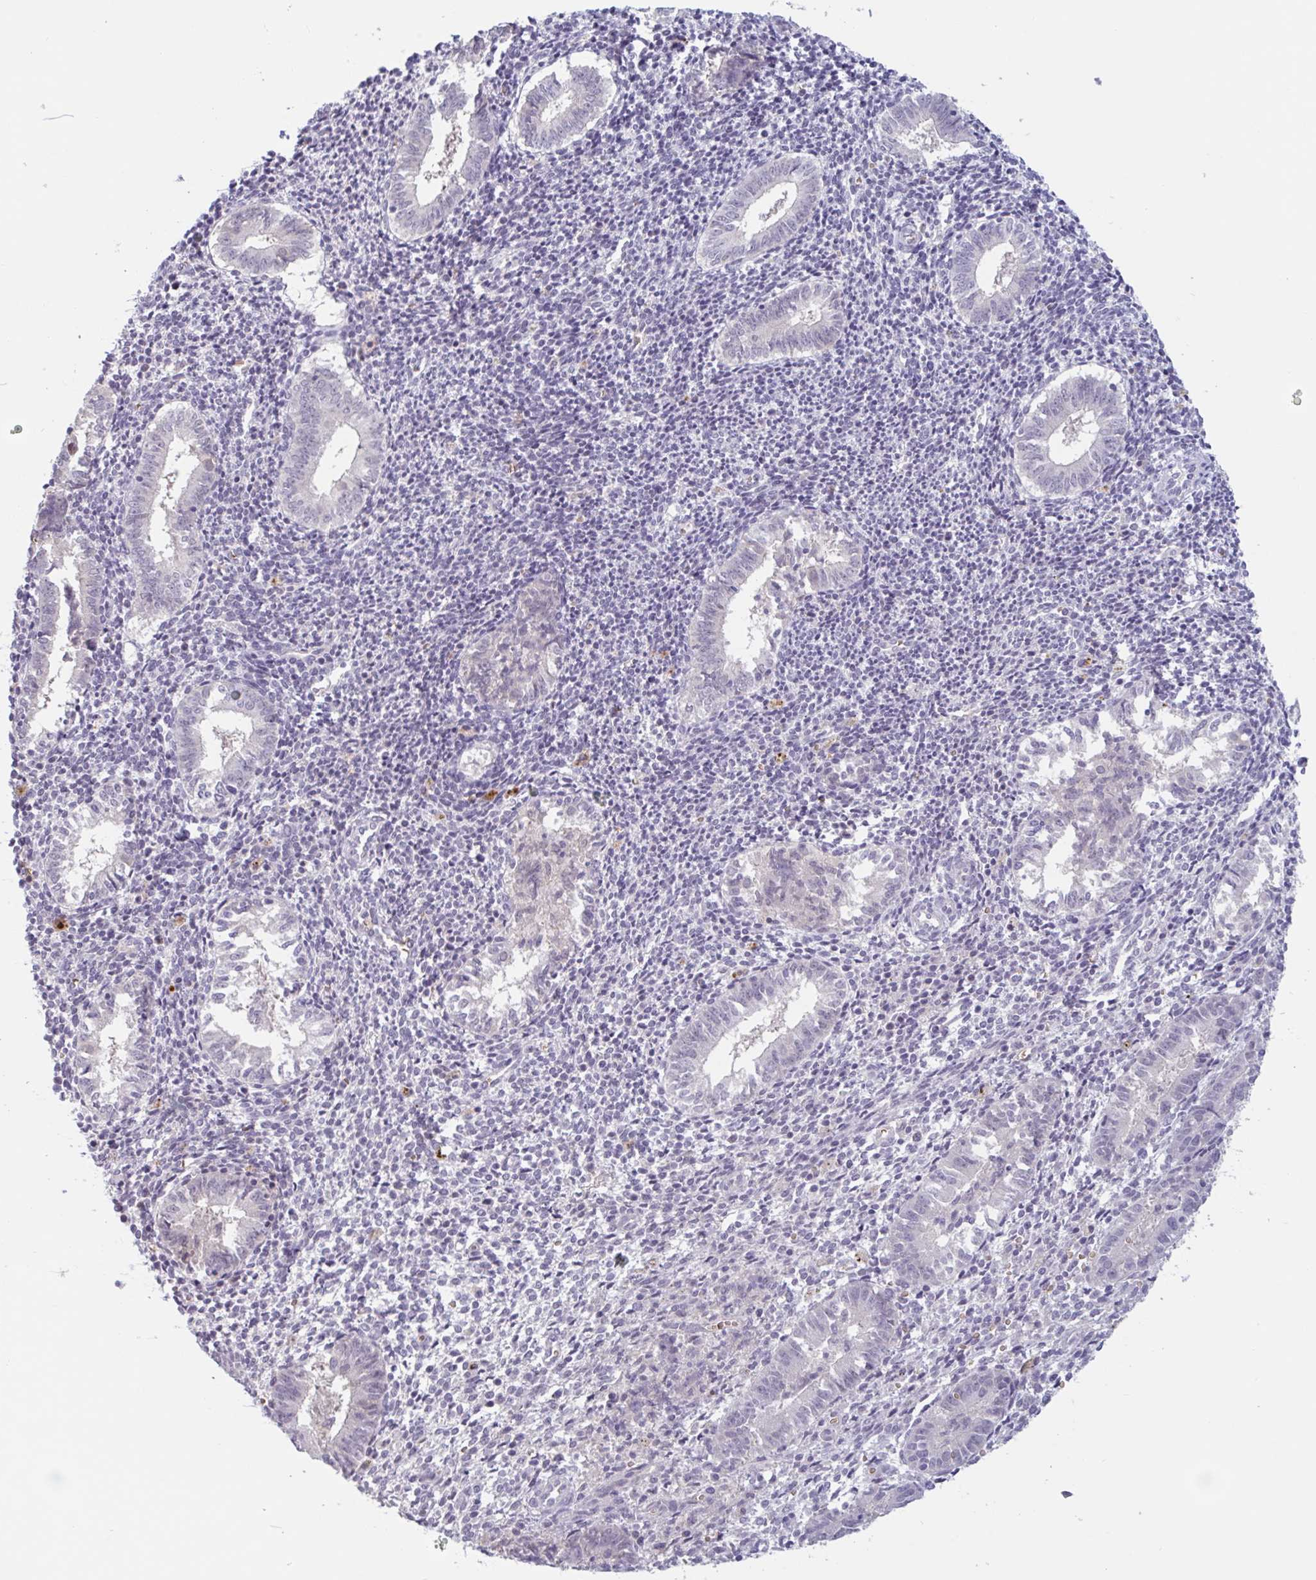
{"staining": {"intensity": "negative", "quantity": "none", "location": "none"}, "tissue": "endometrium", "cell_type": "Cells in endometrial stroma", "image_type": "normal", "snomed": [{"axis": "morphology", "description": "Normal tissue, NOS"}, {"axis": "topography", "description": "Endometrium"}], "caption": "High power microscopy histopathology image of an IHC micrograph of benign endometrium, revealing no significant staining in cells in endometrial stroma. The staining is performed using DAB brown chromogen with nuclei counter-stained in using hematoxylin.", "gene": "RHAG", "patient": {"sex": "female", "age": 25}}